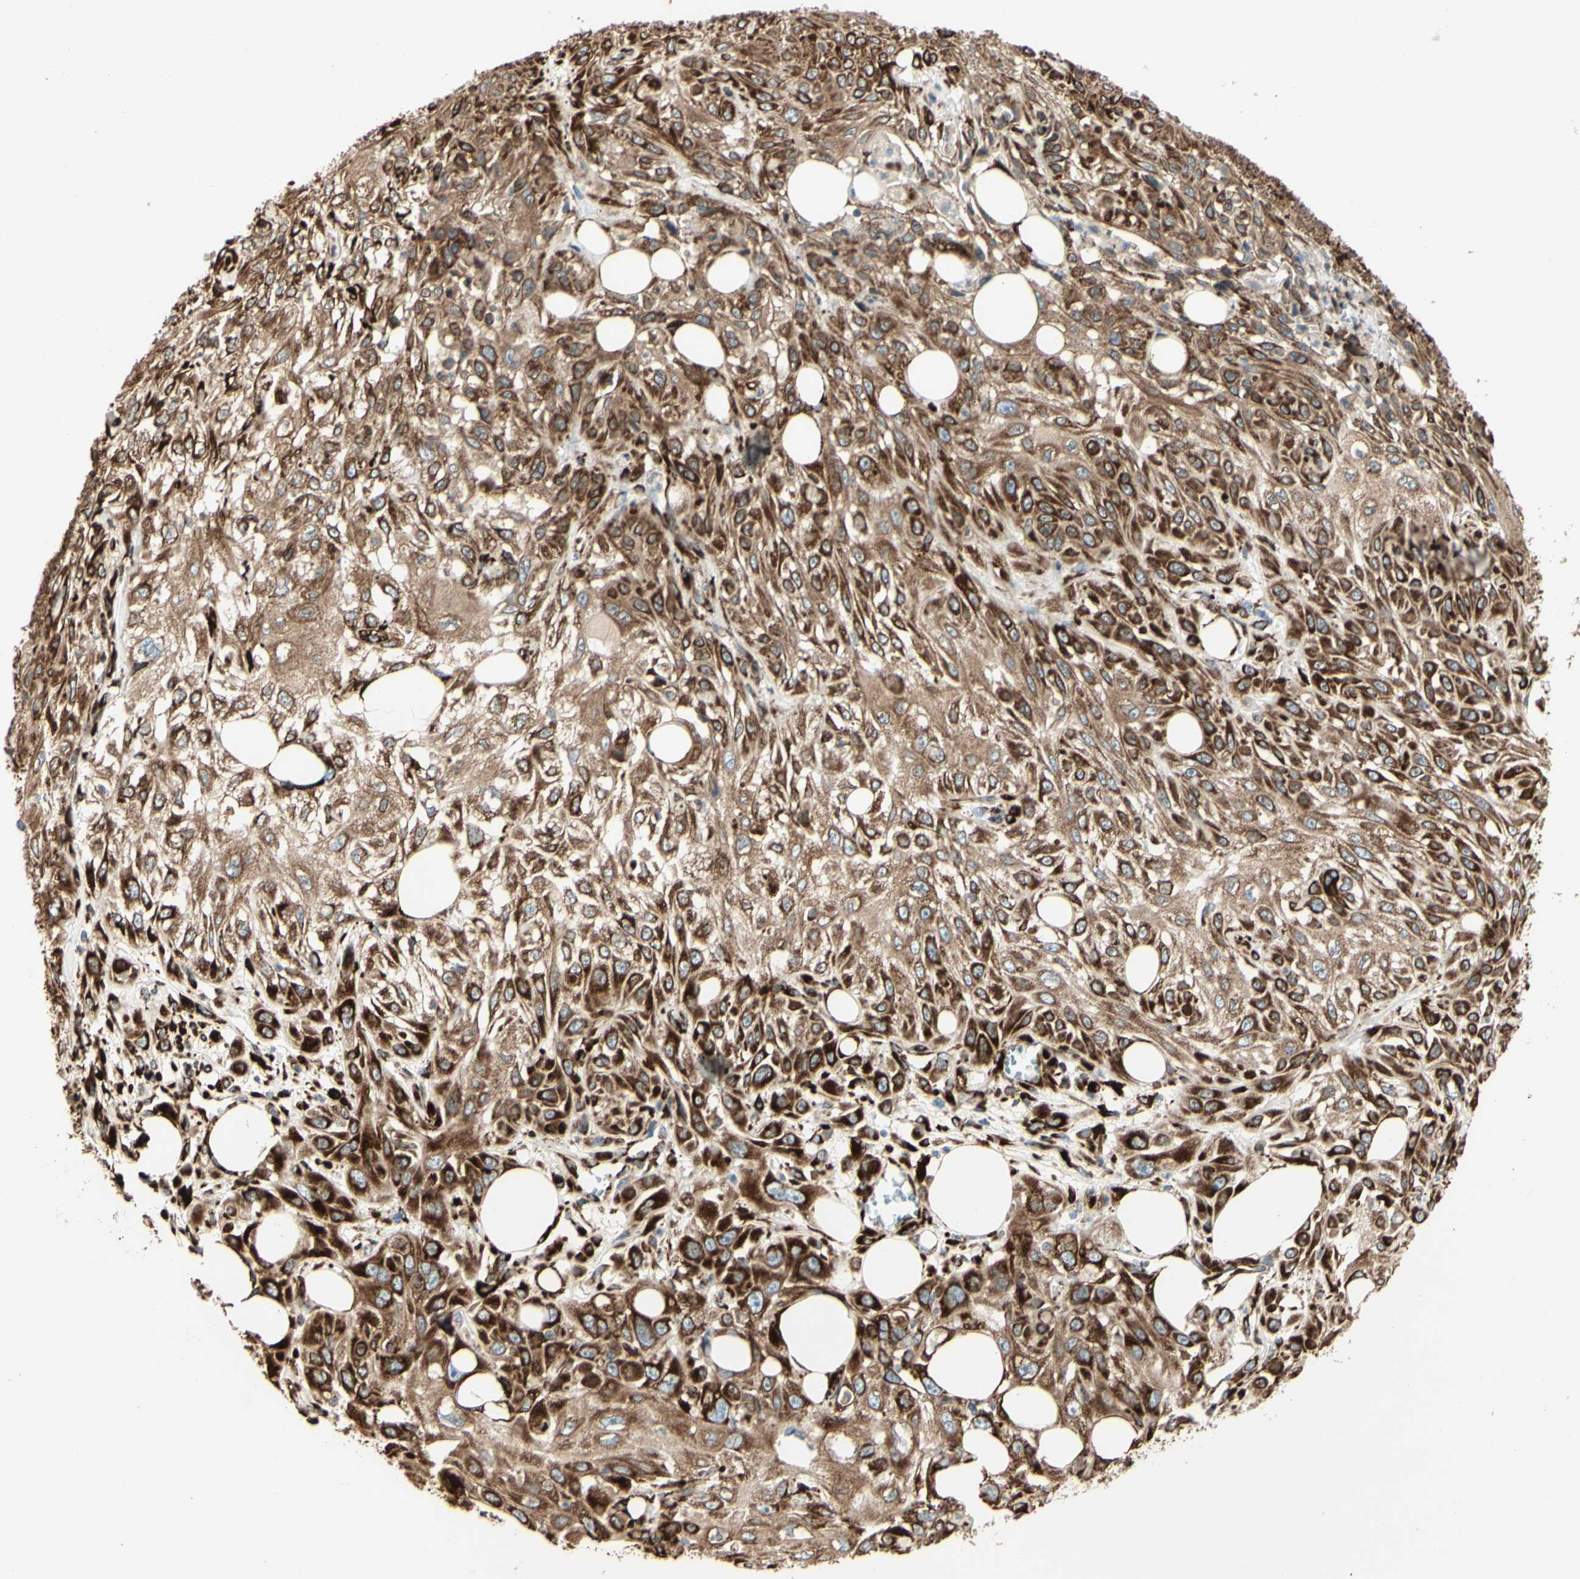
{"staining": {"intensity": "strong", "quantity": ">75%", "location": "cytoplasmic/membranous"}, "tissue": "skin cancer", "cell_type": "Tumor cells", "image_type": "cancer", "snomed": [{"axis": "morphology", "description": "Squamous cell carcinoma, NOS"}, {"axis": "topography", "description": "Skin"}], "caption": "Skin squamous cell carcinoma stained with immunohistochemistry shows strong cytoplasmic/membranous positivity in about >75% of tumor cells.", "gene": "RRBP1", "patient": {"sex": "male", "age": 75}}